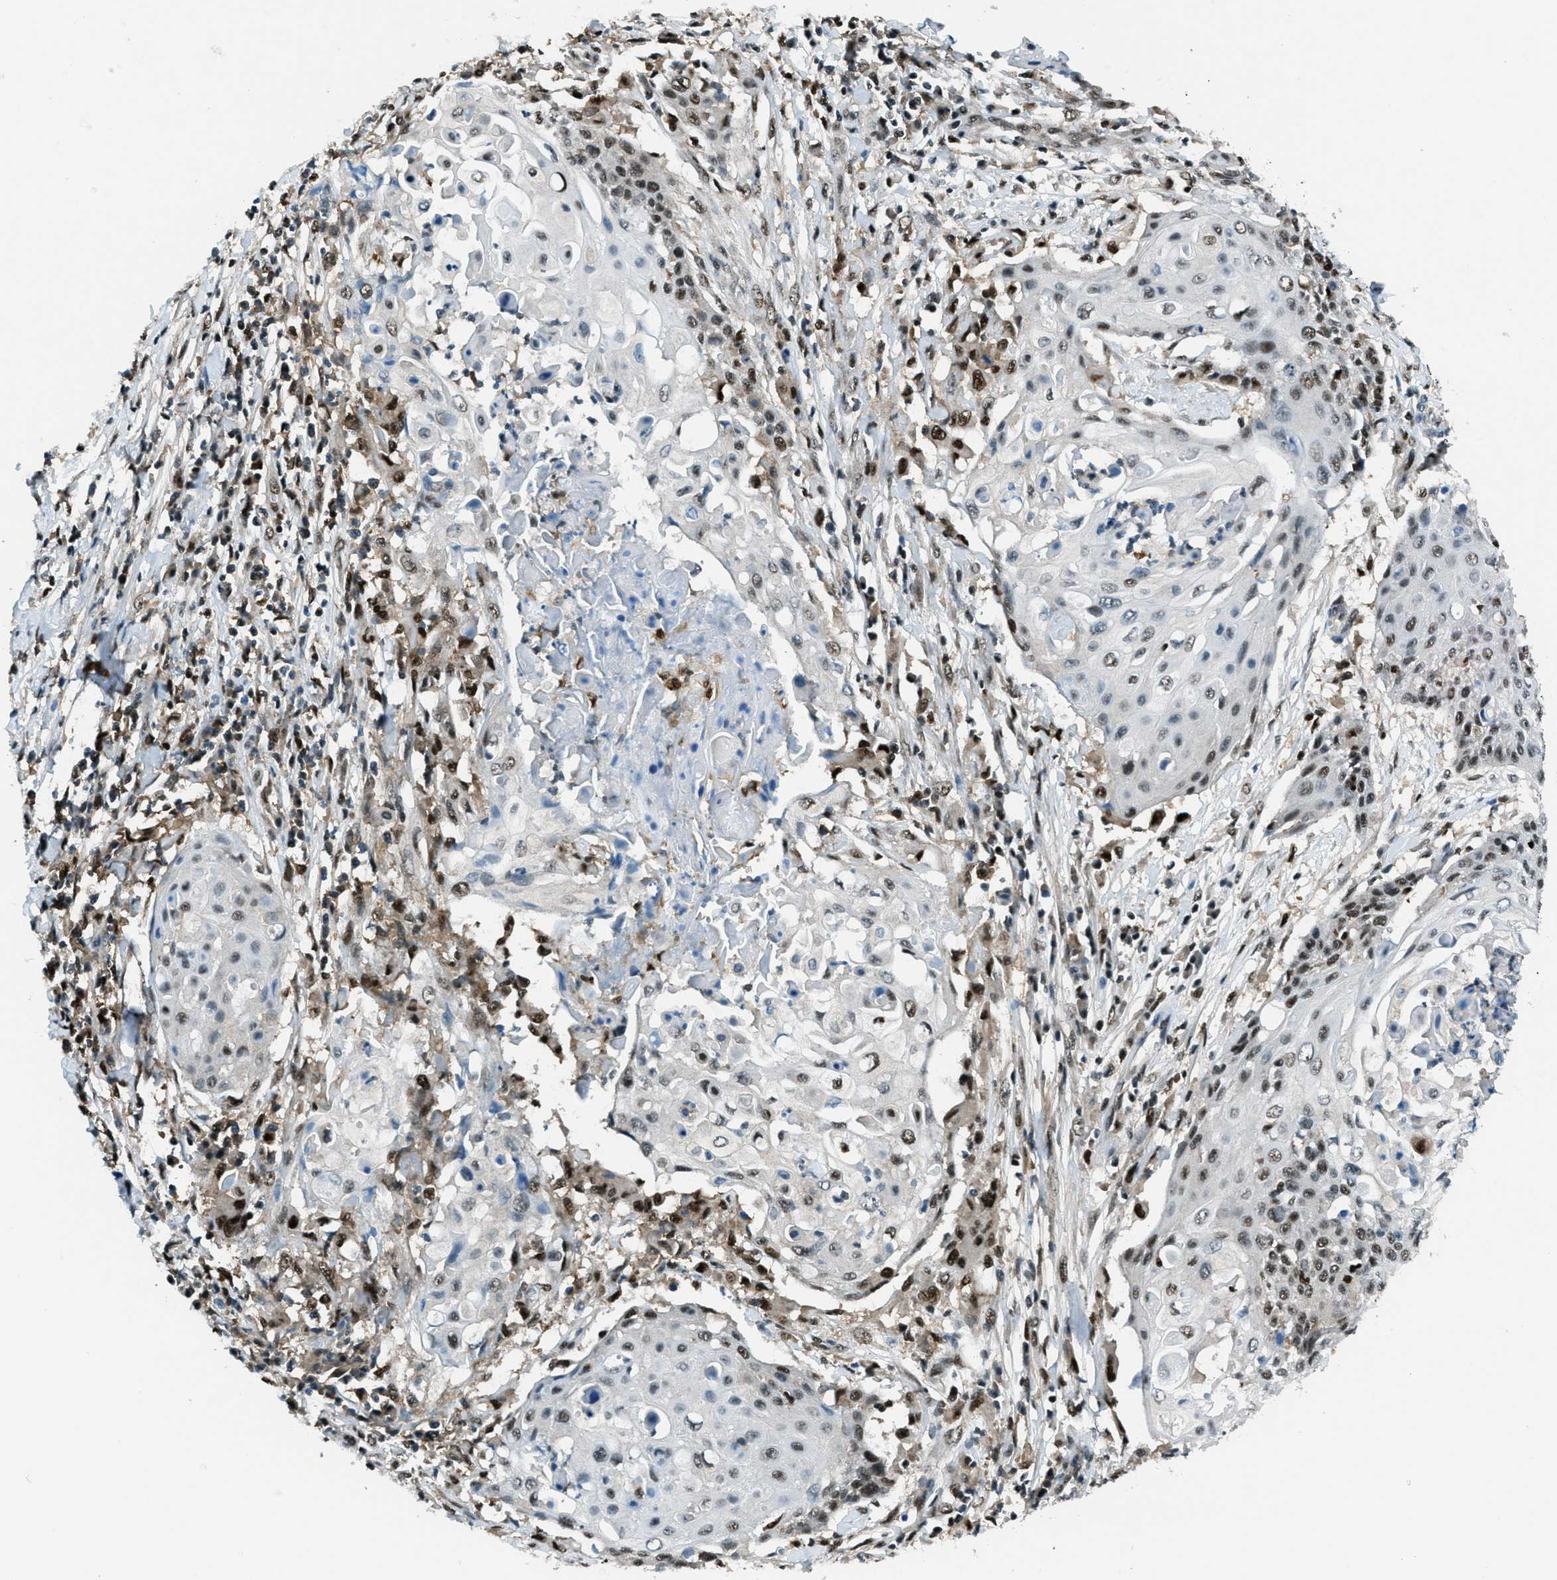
{"staining": {"intensity": "moderate", "quantity": "25%-75%", "location": "nuclear"}, "tissue": "cervical cancer", "cell_type": "Tumor cells", "image_type": "cancer", "snomed": [{"axis": "morphology", "description": "Squamous cell carcinoma, NOS"}, {"axis": "topography", "description": "Cervix"}], "caption": "This image demonstrates IHC staining of human cervical squamous cell carcinoma, with medium moderate nuclear positivity in about 25%-75% of tumor cells.", "gene": "OGFR", "patient": {"sex": "female", "age": 39}}